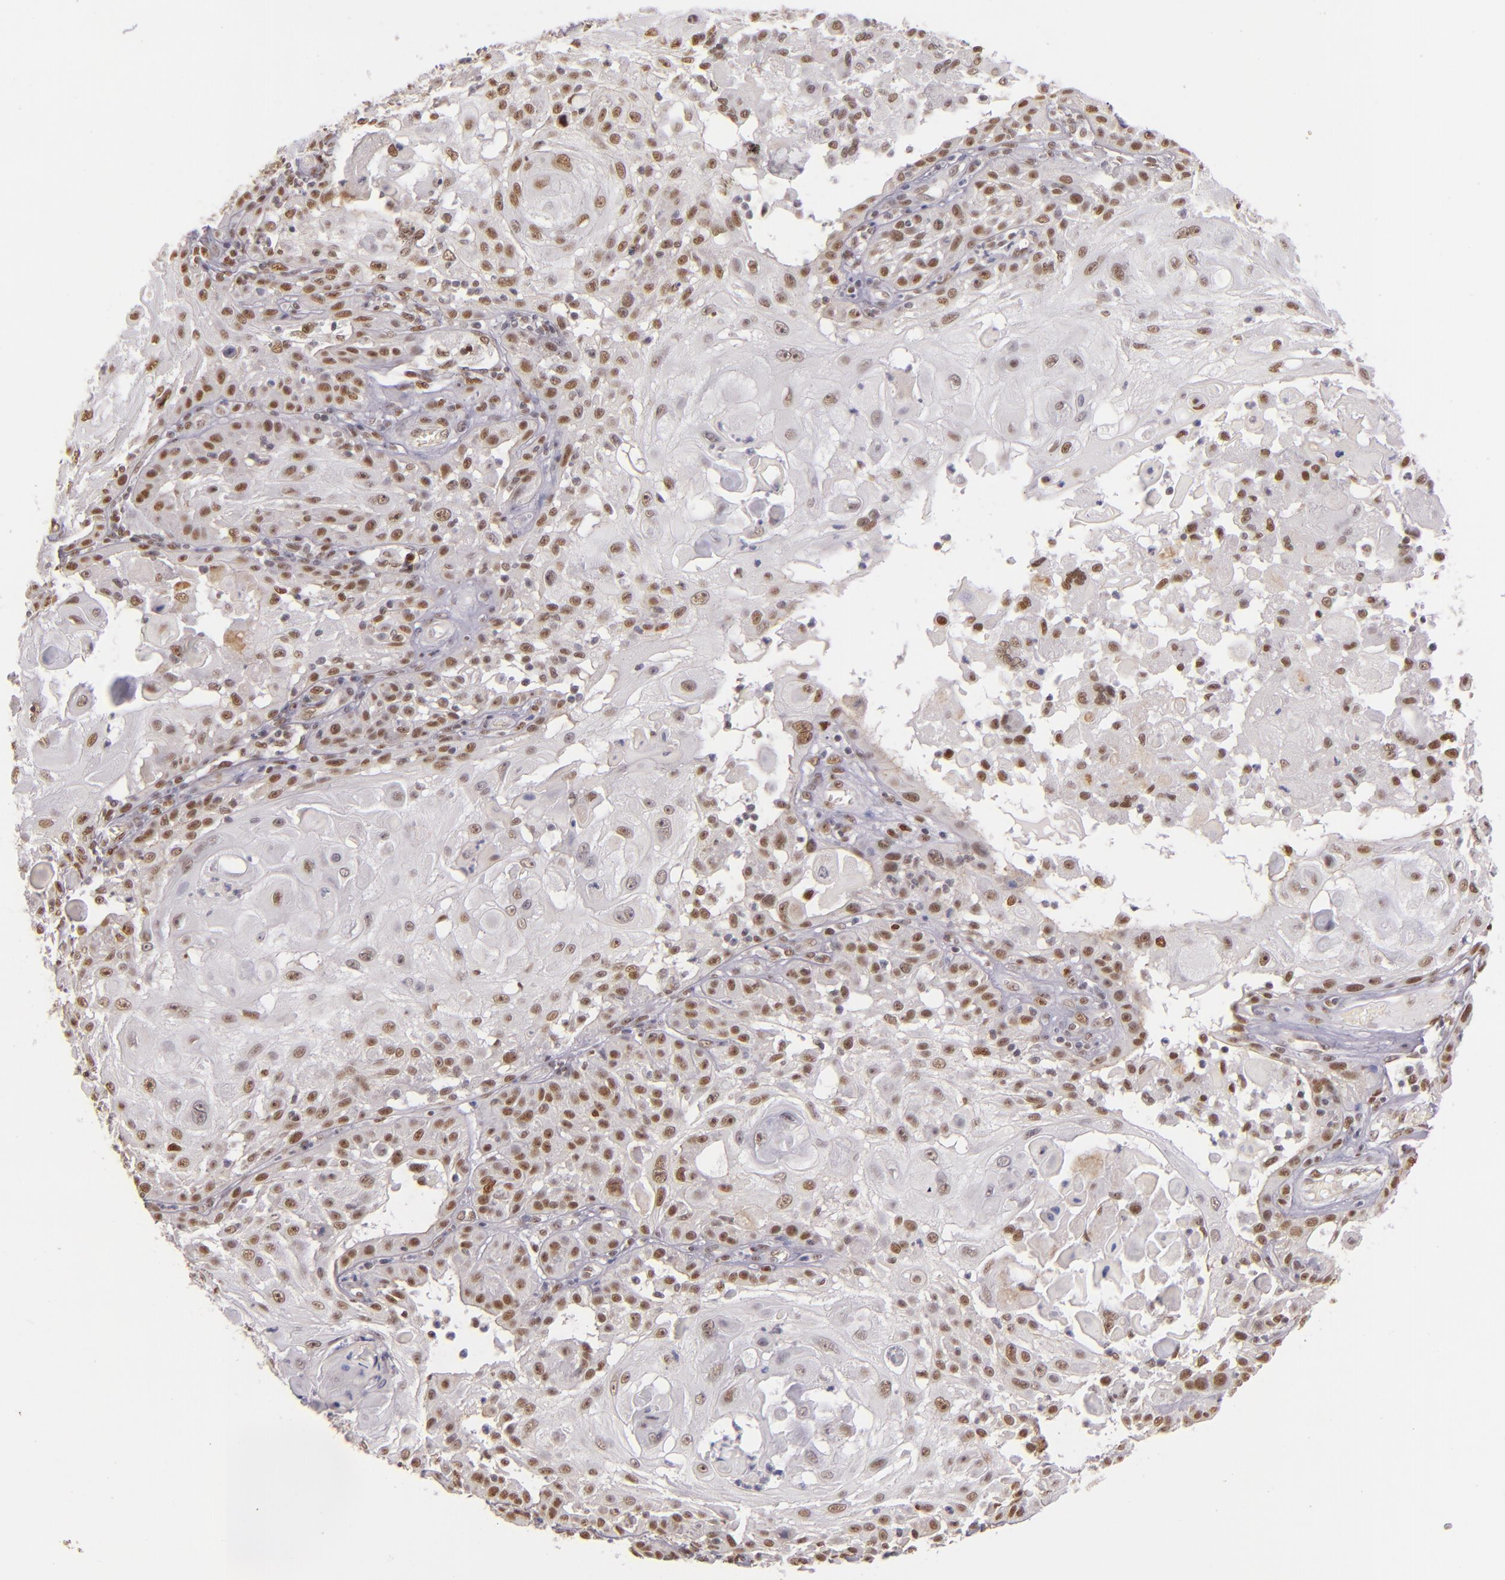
{"staining": {"intensity": "weak", "quantity": ">75%", "location": "nuclear"}, "tissue": "skin cancer", "cell_type": "Tumor cells", "image_type": "cancer", "snomed": [{"axis": "morphology", "description": "Squamous cell carcinoma, NOS"}, {"axis": "topography", "description": "Skin"}], "caption": "A brown stain labels weak nuclear positivity of a protein in human skin cancer (squamous cell carcinoma) tumor cells.", "gene": "NCOR2", "patient": {"sex": "female", "age": 89}}